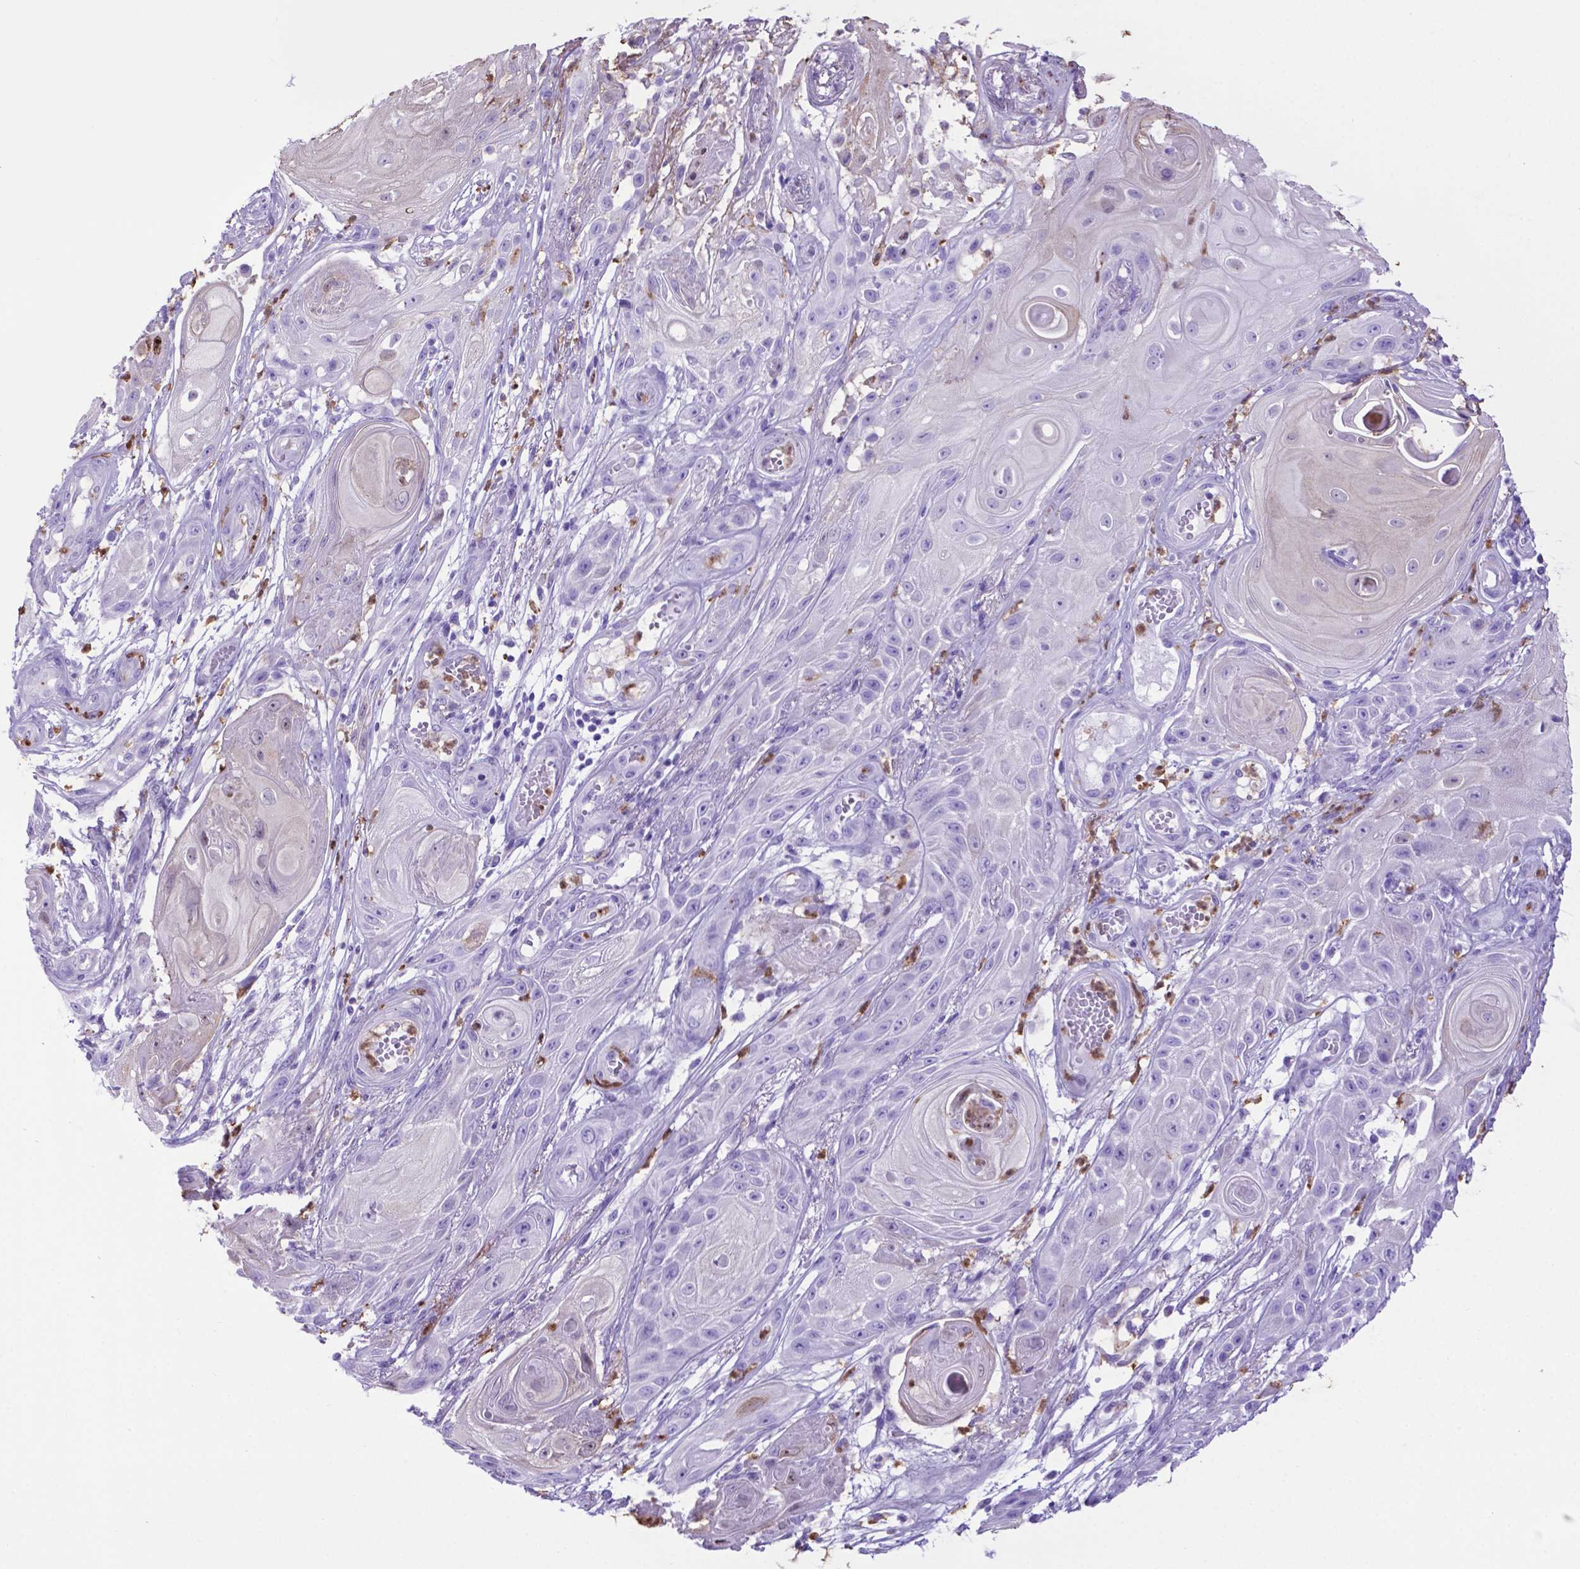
{"staining": {"intensity": "negative", "quantity": "none", "location": "none"}, "tissue": "skin cancer", "cell_type": "Tumor cells", "image_type": "cancer", "snomed": [{"axis": "morphology", "description": "Squamous cell carcinoma, NOS"}, {"axis": "topography", "description": "Skin"}], "caption": "Immunohistochemistry micrograph of neoplastic tissue: human skin cancer stained with DAB (3,3'-diaminobenzidine) shows no significant protein positivity in tumor cells.", "gene": "LZTR1", "patient": {"sex": "male", "age": 62}}